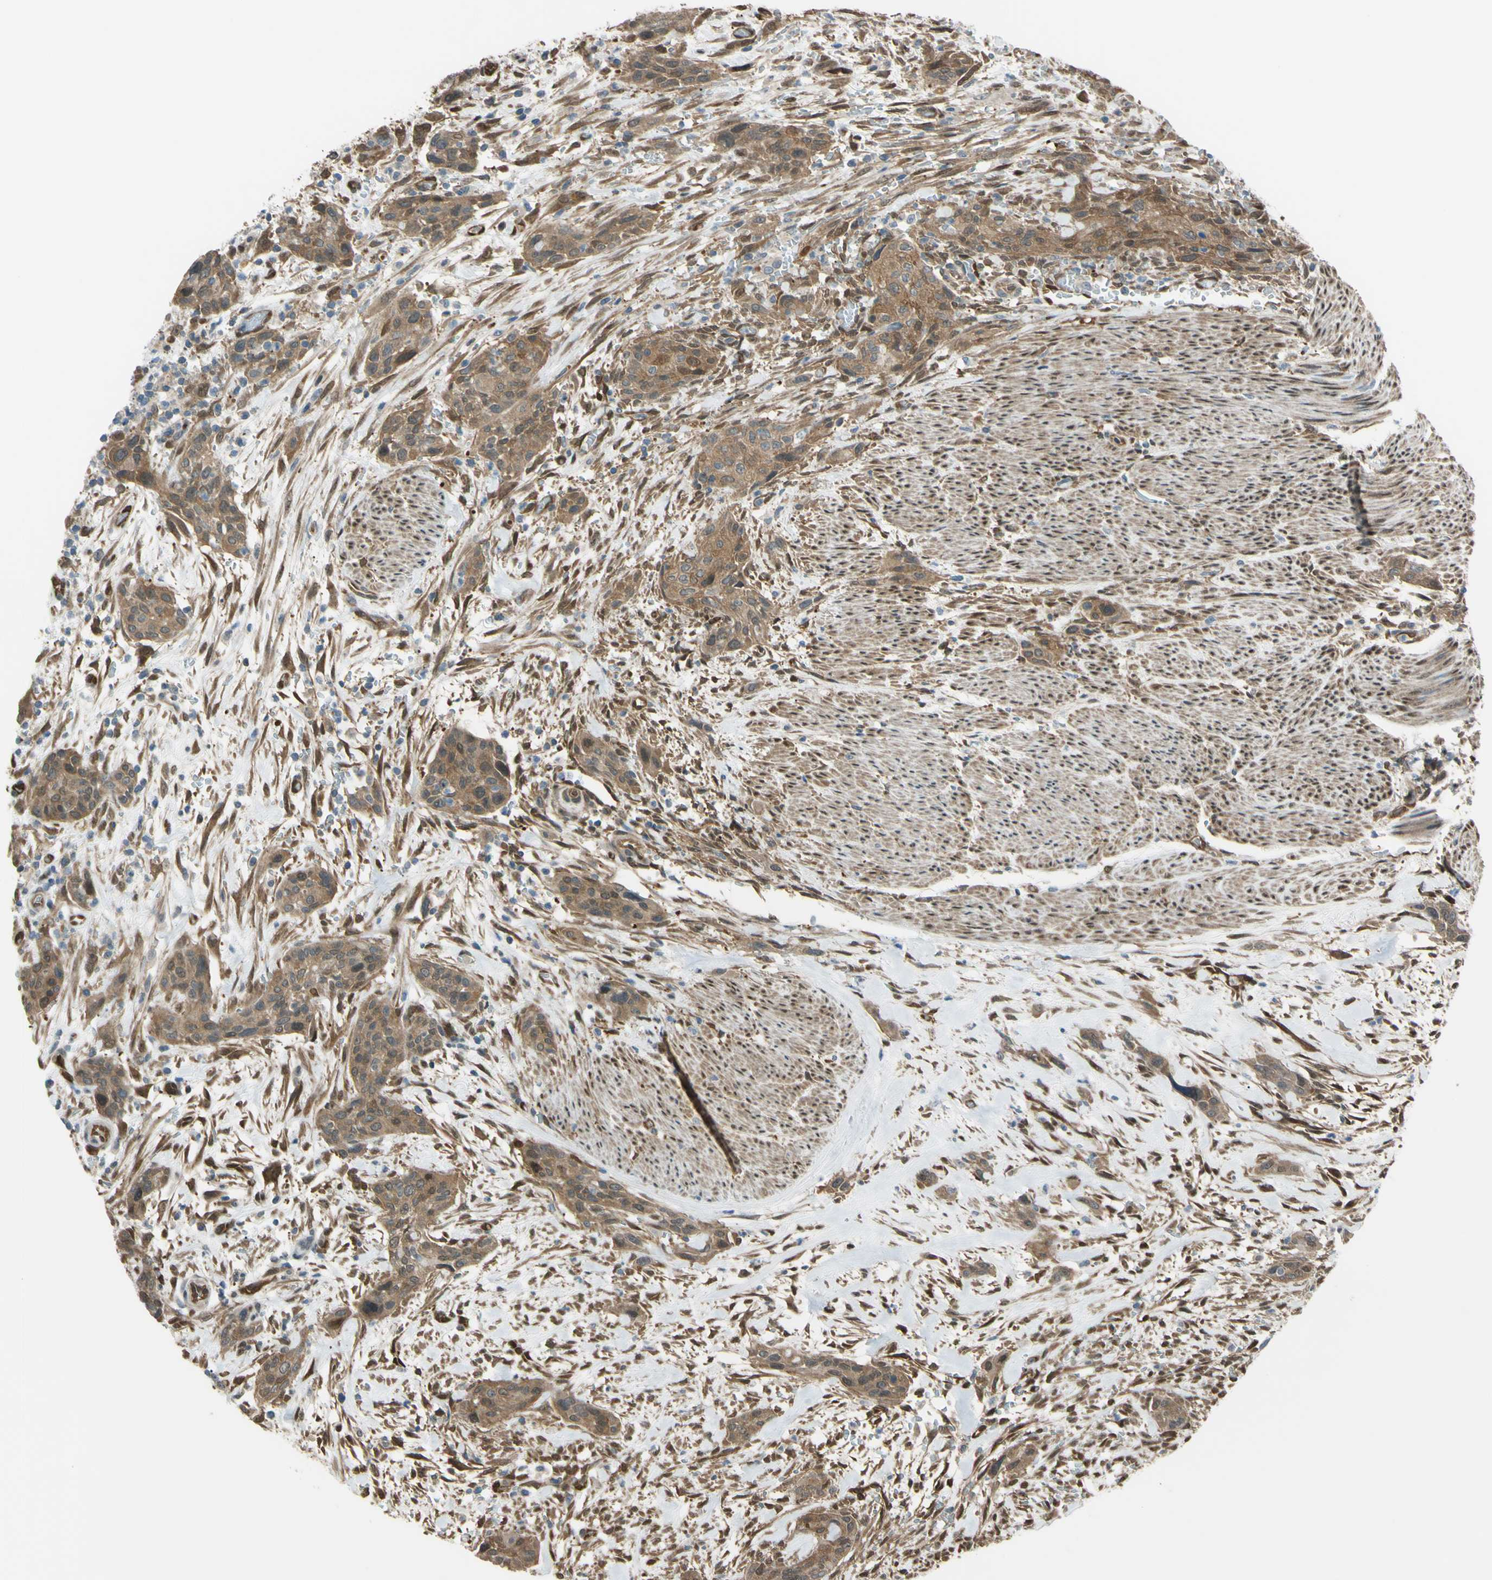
{"staining": {"intensity": "moderate", "quantity": ">75%", "location": "cytoplasmic/membranous"}, "tissue": "urothelial cancer", "cell_type": "Tumor cells", "image_type": "cancer", "snomed": [{"axis": "morphology", "description": "Urothelial carcinoma, High grade"}, {"axis": "topography", "description": "Urinary bladder"}], "caption": "IHC (DAB (3,3'-diaminobenzidine)) staining of human high-grade urothelial carcinoma shows moderate cytoplasmic/membranous protein staining in approximately >75% of tumor cells. Nuclei are stained in blue.", "gene": "YWHAQ", "patient": {"sex": "male", "age": 35}}